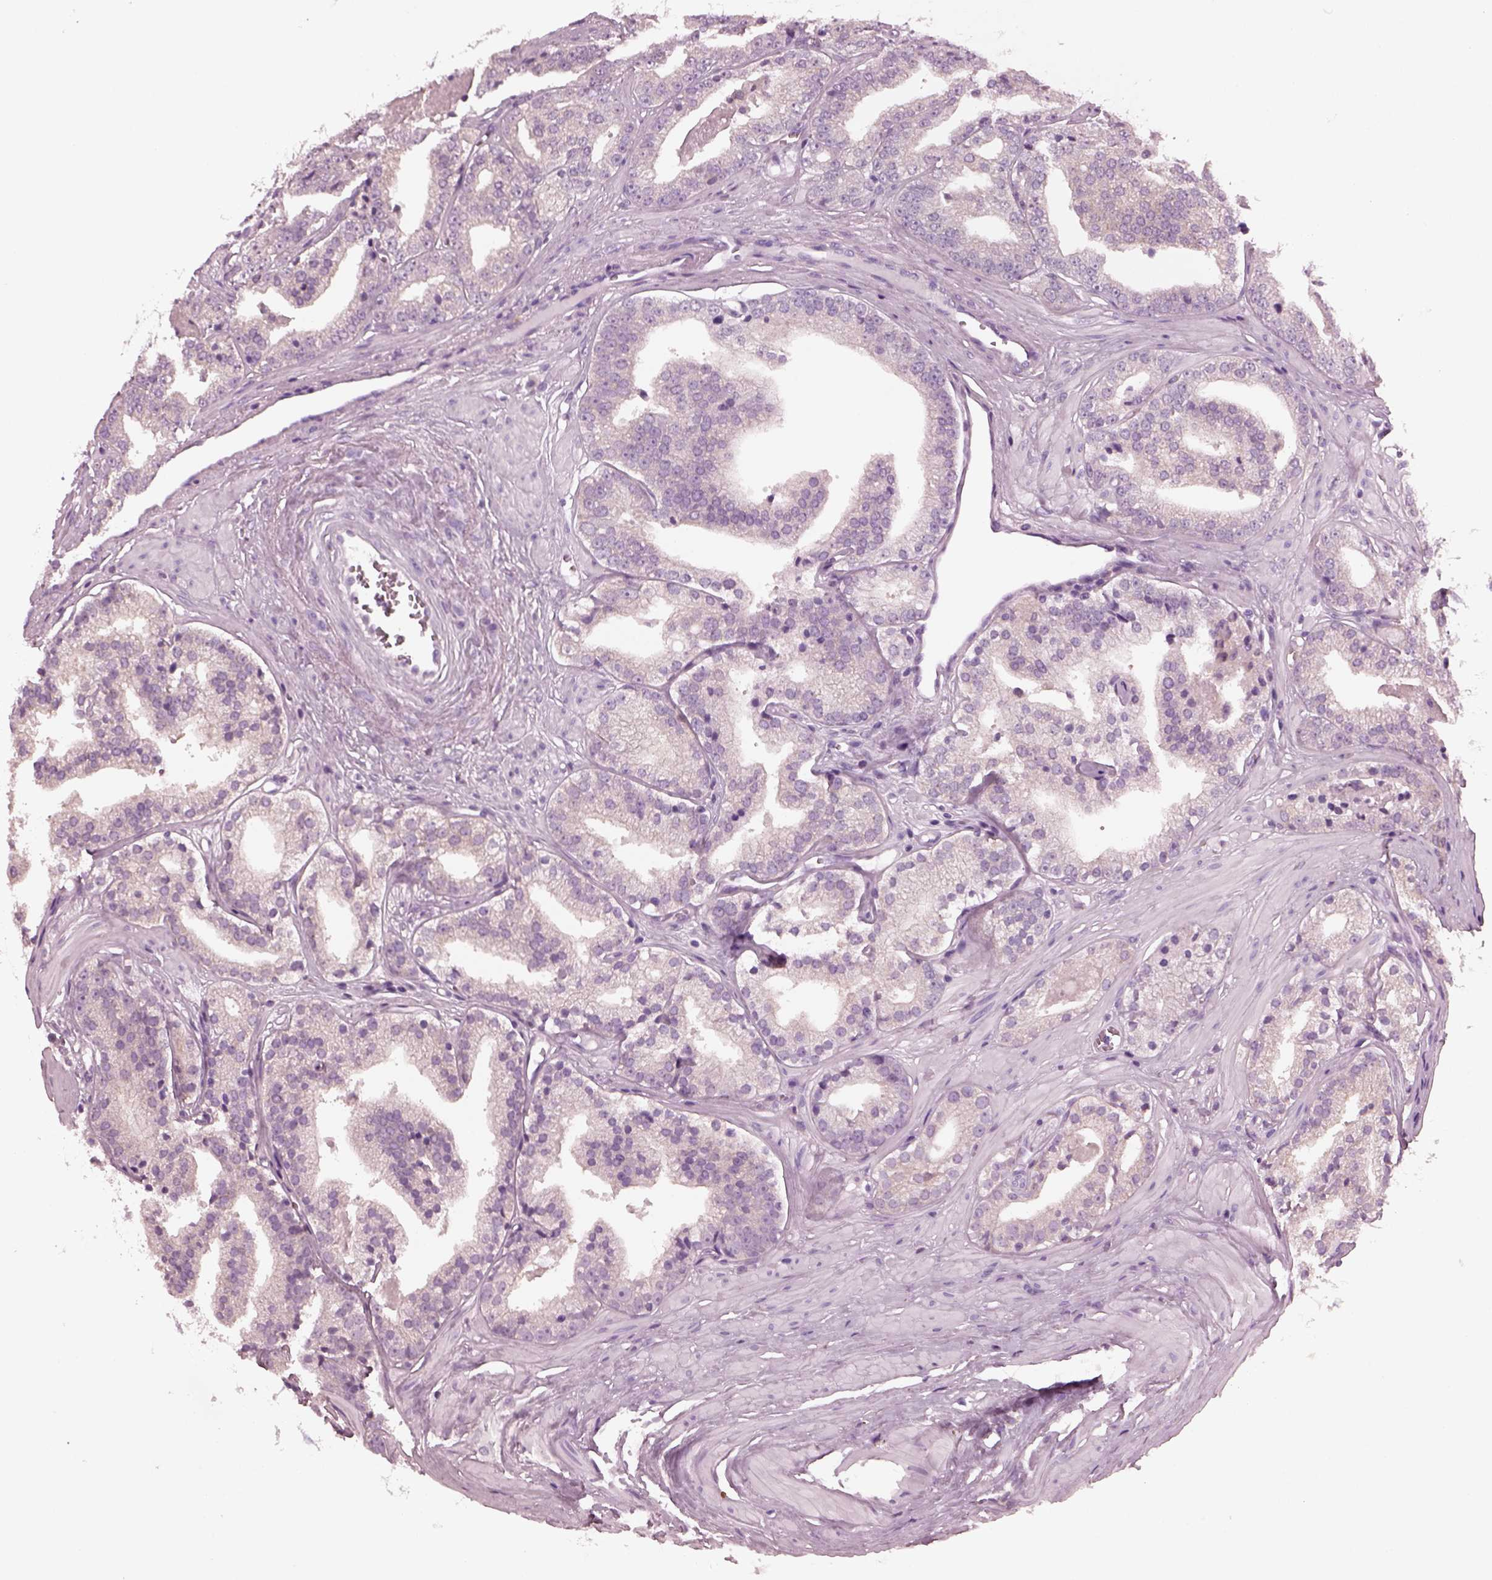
{"staining": {"intensity": "negative", "quantity": "none", "location": "none"}, "tissue": "prostate cancer", "cell_type": "Tumor cells", "image_type": "cancer", "snomed": [{"axis": "morphology", "description": "Adenocarcinoma, Low grade"}, {"axis": "topography", "description": "Prostate"}], "caption": "The immunohistochemistry (IHC) micrograph has no significant positivity in tumor cells of adenocarcinoma (low-grade) (prostate) tissue.", "gene": "SHTN1", "patient": {"sex": "male", "age": 60}}